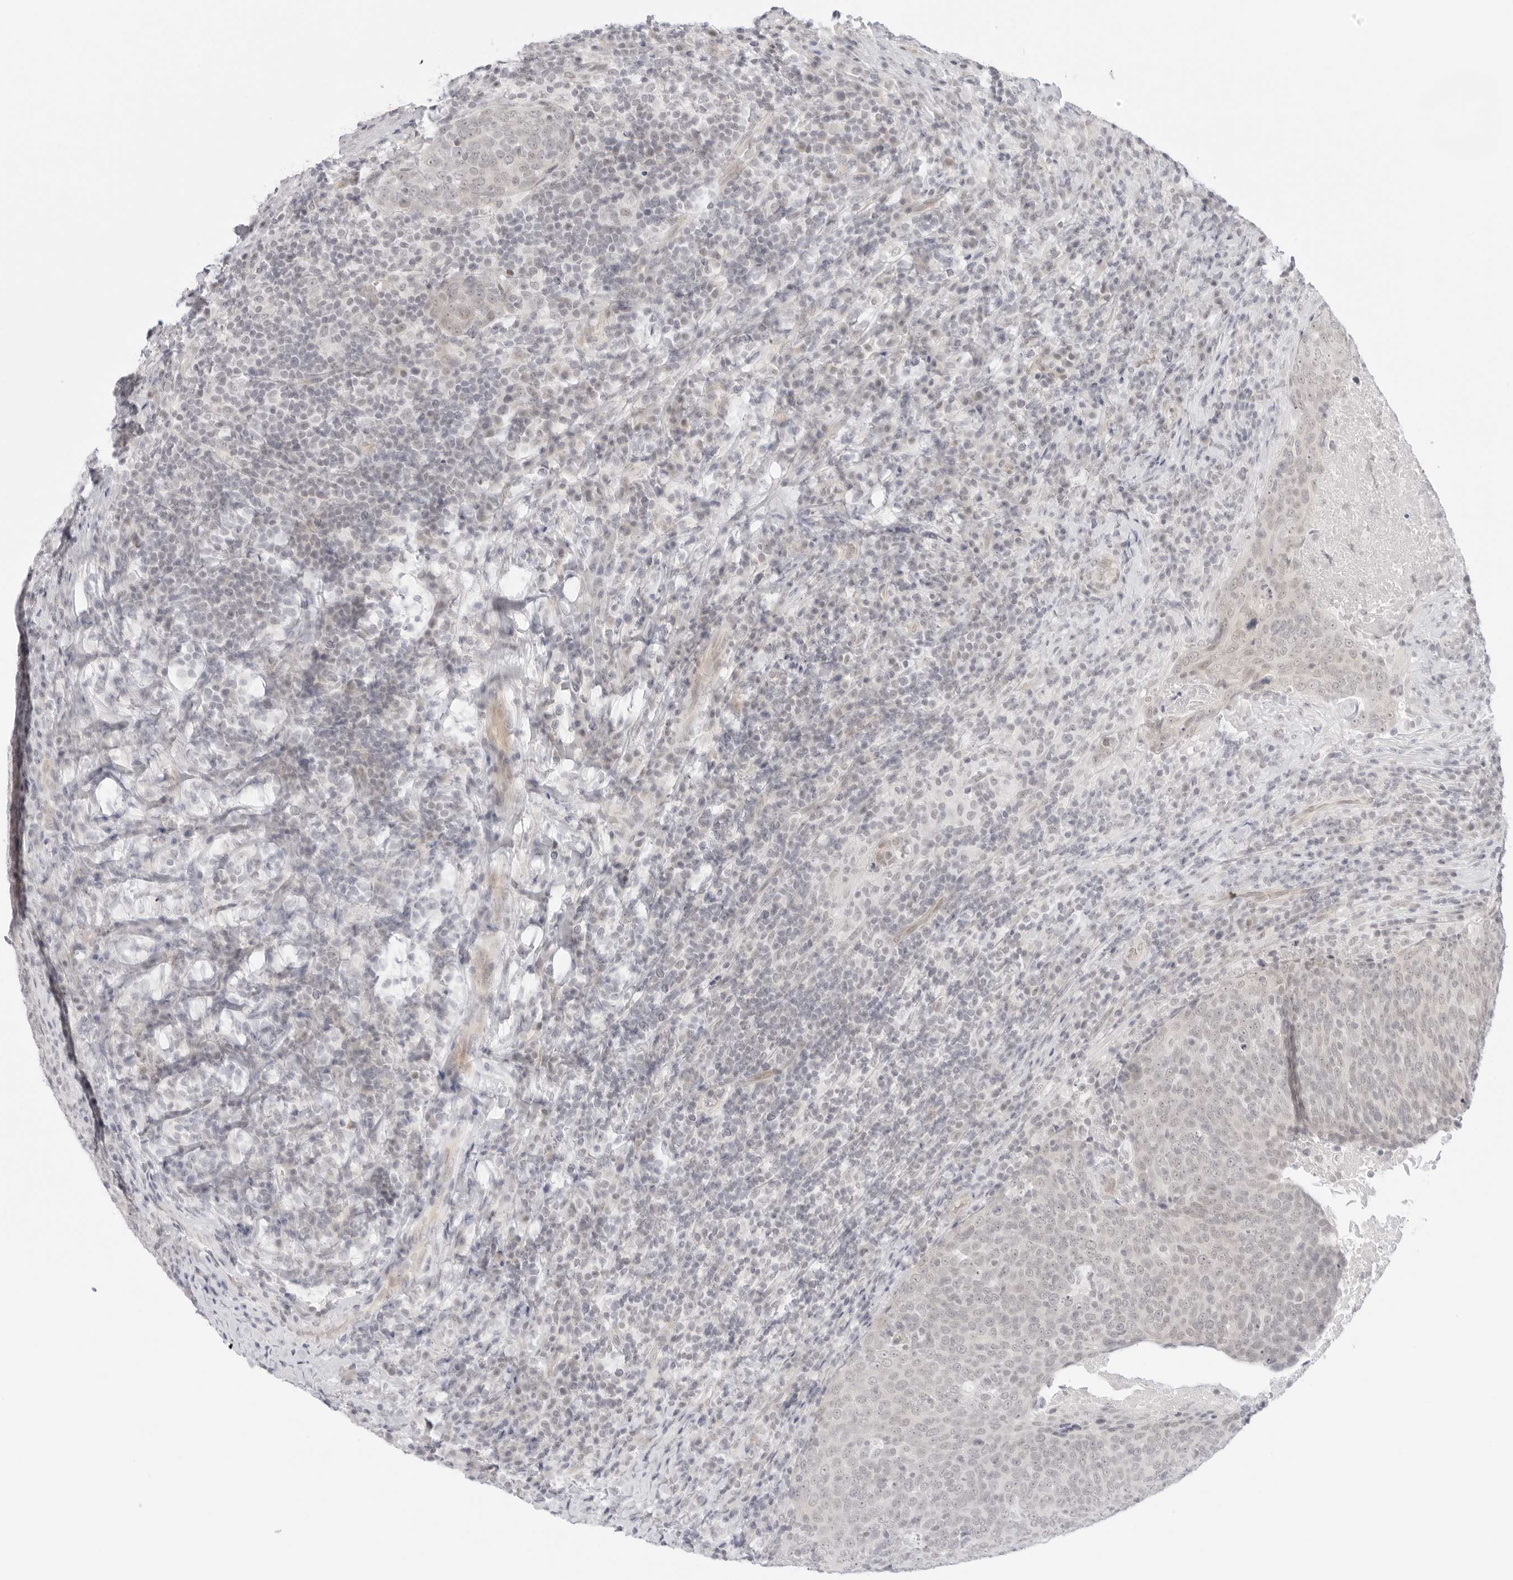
{"staining": {"intensity": "negative", "quantity": "none", "location": "none"}, "tissue": "head and neck cancer", "cell_type": "Tumor cells", "image_type": "cancer", "snomed": [{"axis": "morphology", "description": "Squamous cell carcinoma, NOS"}, {"axis": "morphology", "description": "Squamous cell carcinoma, metastatic, NOS"}, {"axis": "topography", "description": "Lymph node"}, {"axis": "topography", "description": "Head-Neck"}], "caption": "DAB (3,3'-diaminobenzidine) immunohistochemical staining of head and neck metastatic squamous cell carcinoma reveals no significant staining in tumor cells.", "gene": "MED18", "patient": {"sex": "male", "age": 62}}